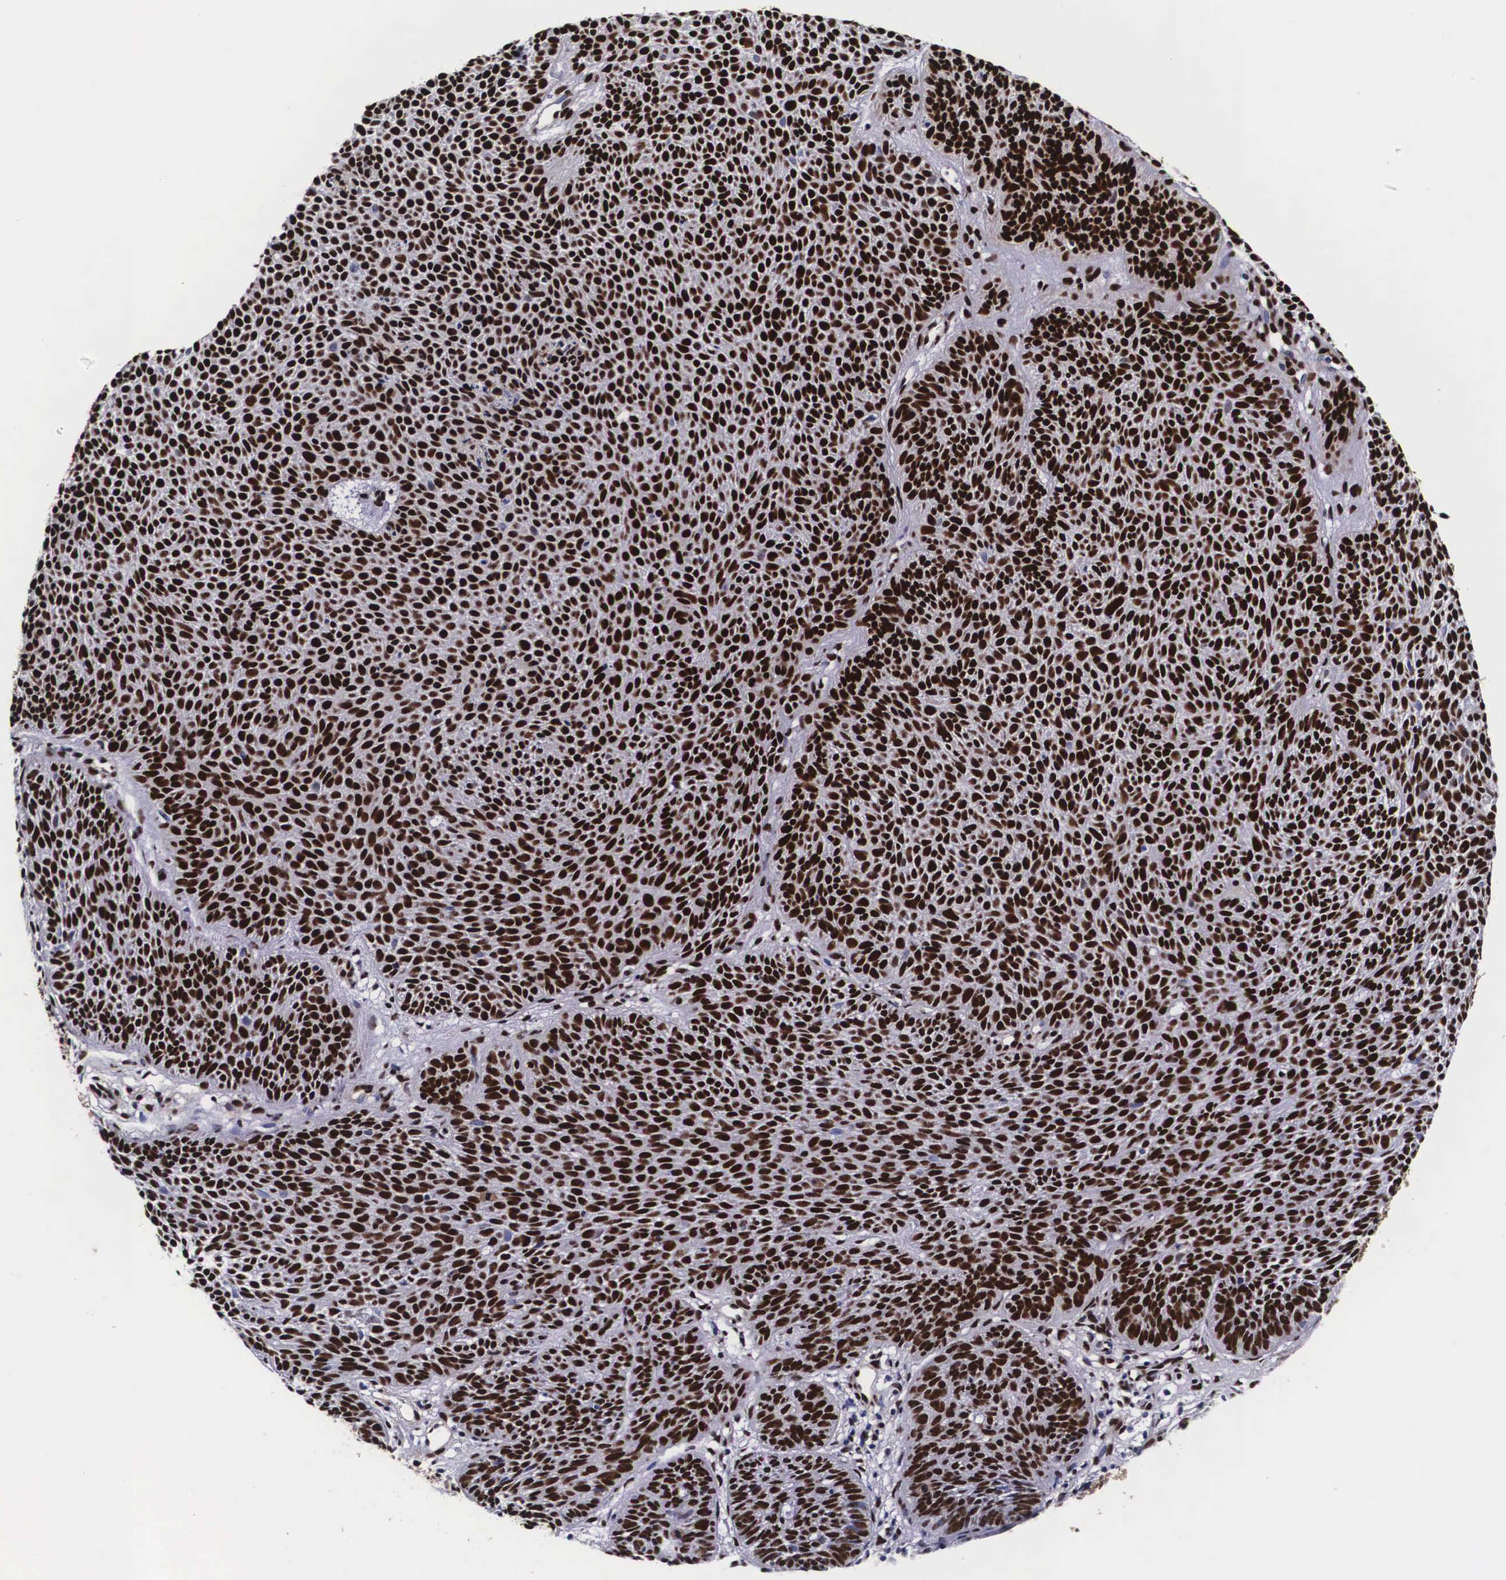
{"staining": {"intensity": "strong", "quantity": ">75%", "location": "nuclear"}, "tissue": "skin cancer", "cell_type": "Tumor cells", "image_type": "cancer", "snomed": [{"axis": "morphology", "description": "Basal cell carcinoma"}, {"axis": "topography", "description": "Skin"}], "caption": "Tumor cells exhibit high levels of strong nuclear staining in about >75% of cells in human skin cancer (basal cell carcinoma).", "gene": "PABPN1", "patient": {"sex": "male", "age": 84}}